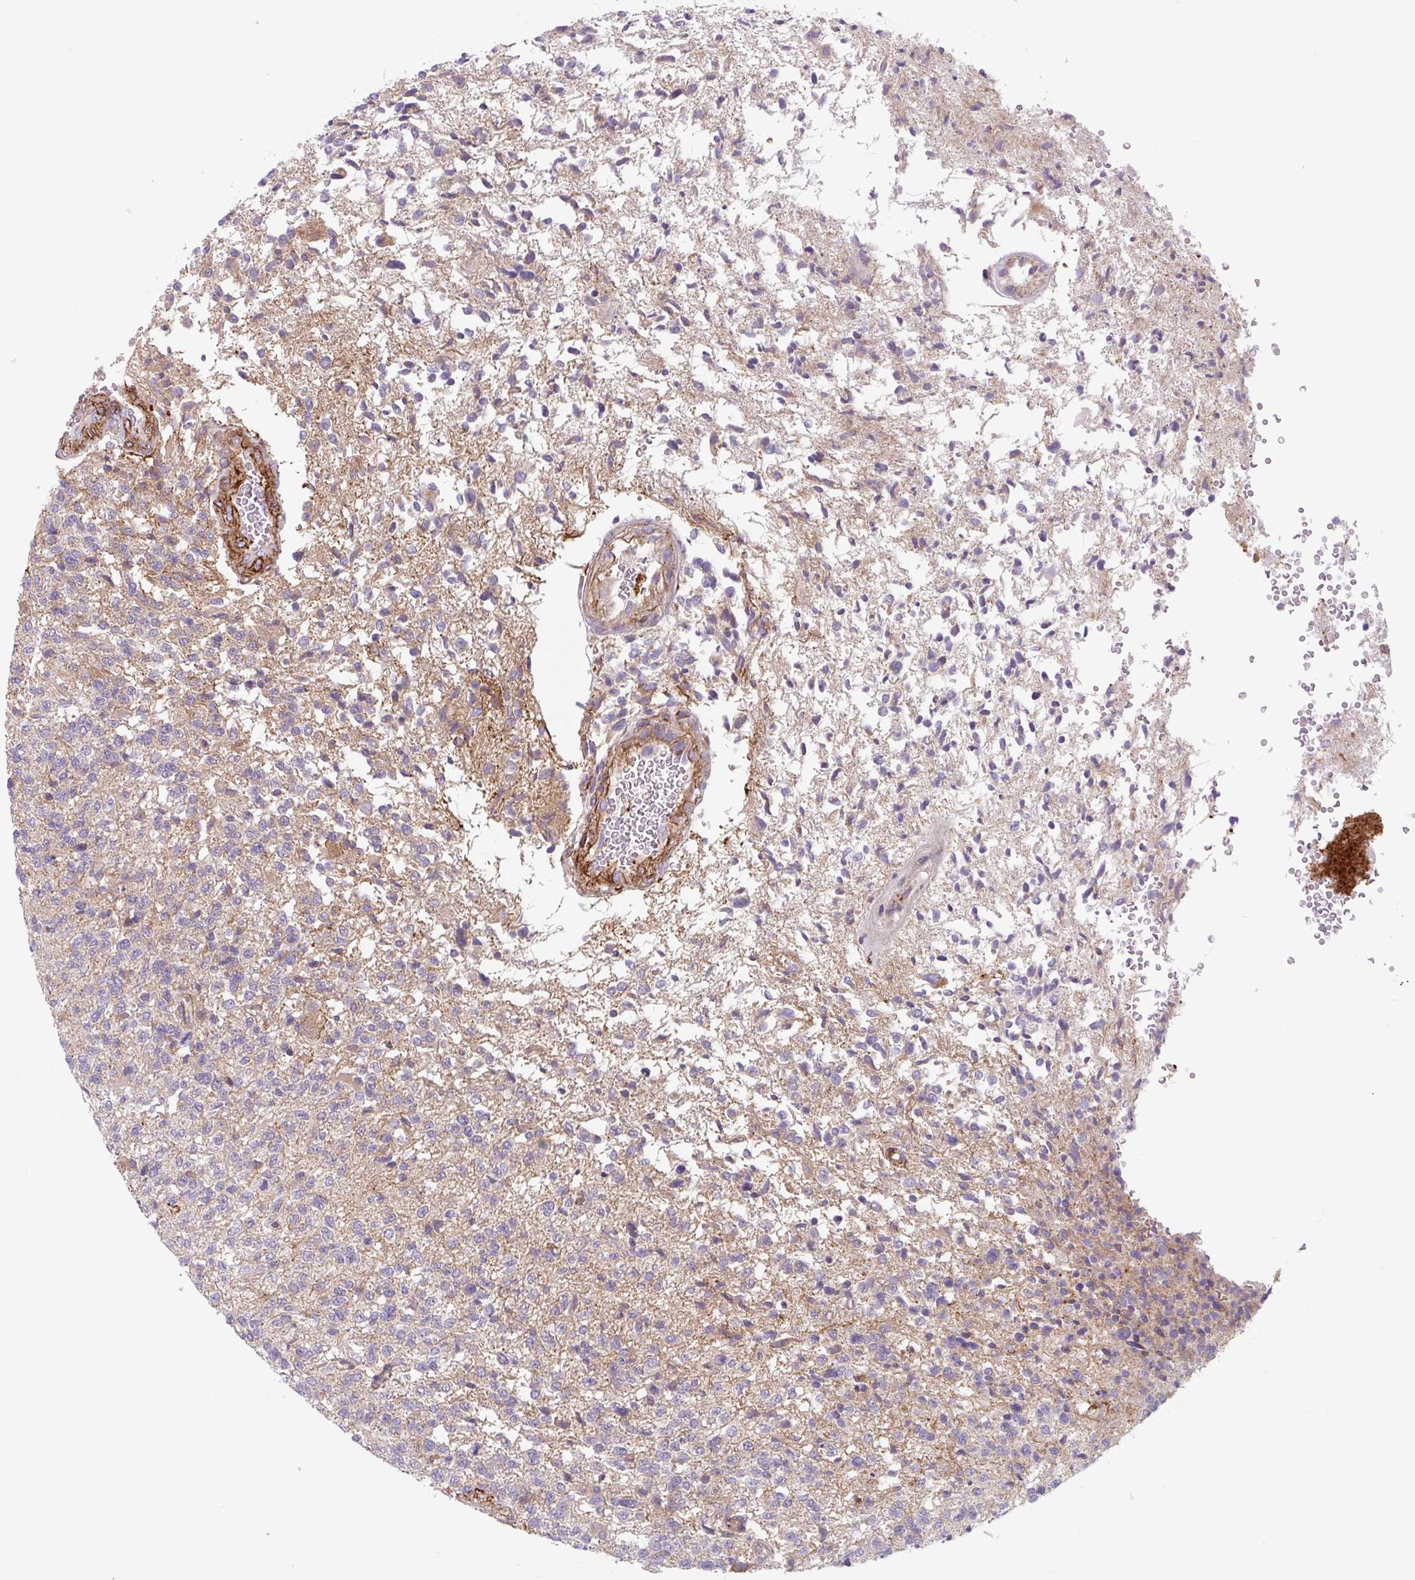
{"staining": {"intensity": "negative", "quantity": "none", "location": "none"}, "tissue": "glioma", "cell_type": "Tumor cells", "image_type": "cancer", "snomed": [{"axis": "morphology", "description": "Glioma, malignant, High grade"}, {"axis": "topography", "description": "Brain"}], "caption": "The histopathology image displays no staining of tumor cells in glioma.", "gene": "DHFR2", "patient": {"sex": "male", "age": 56}}